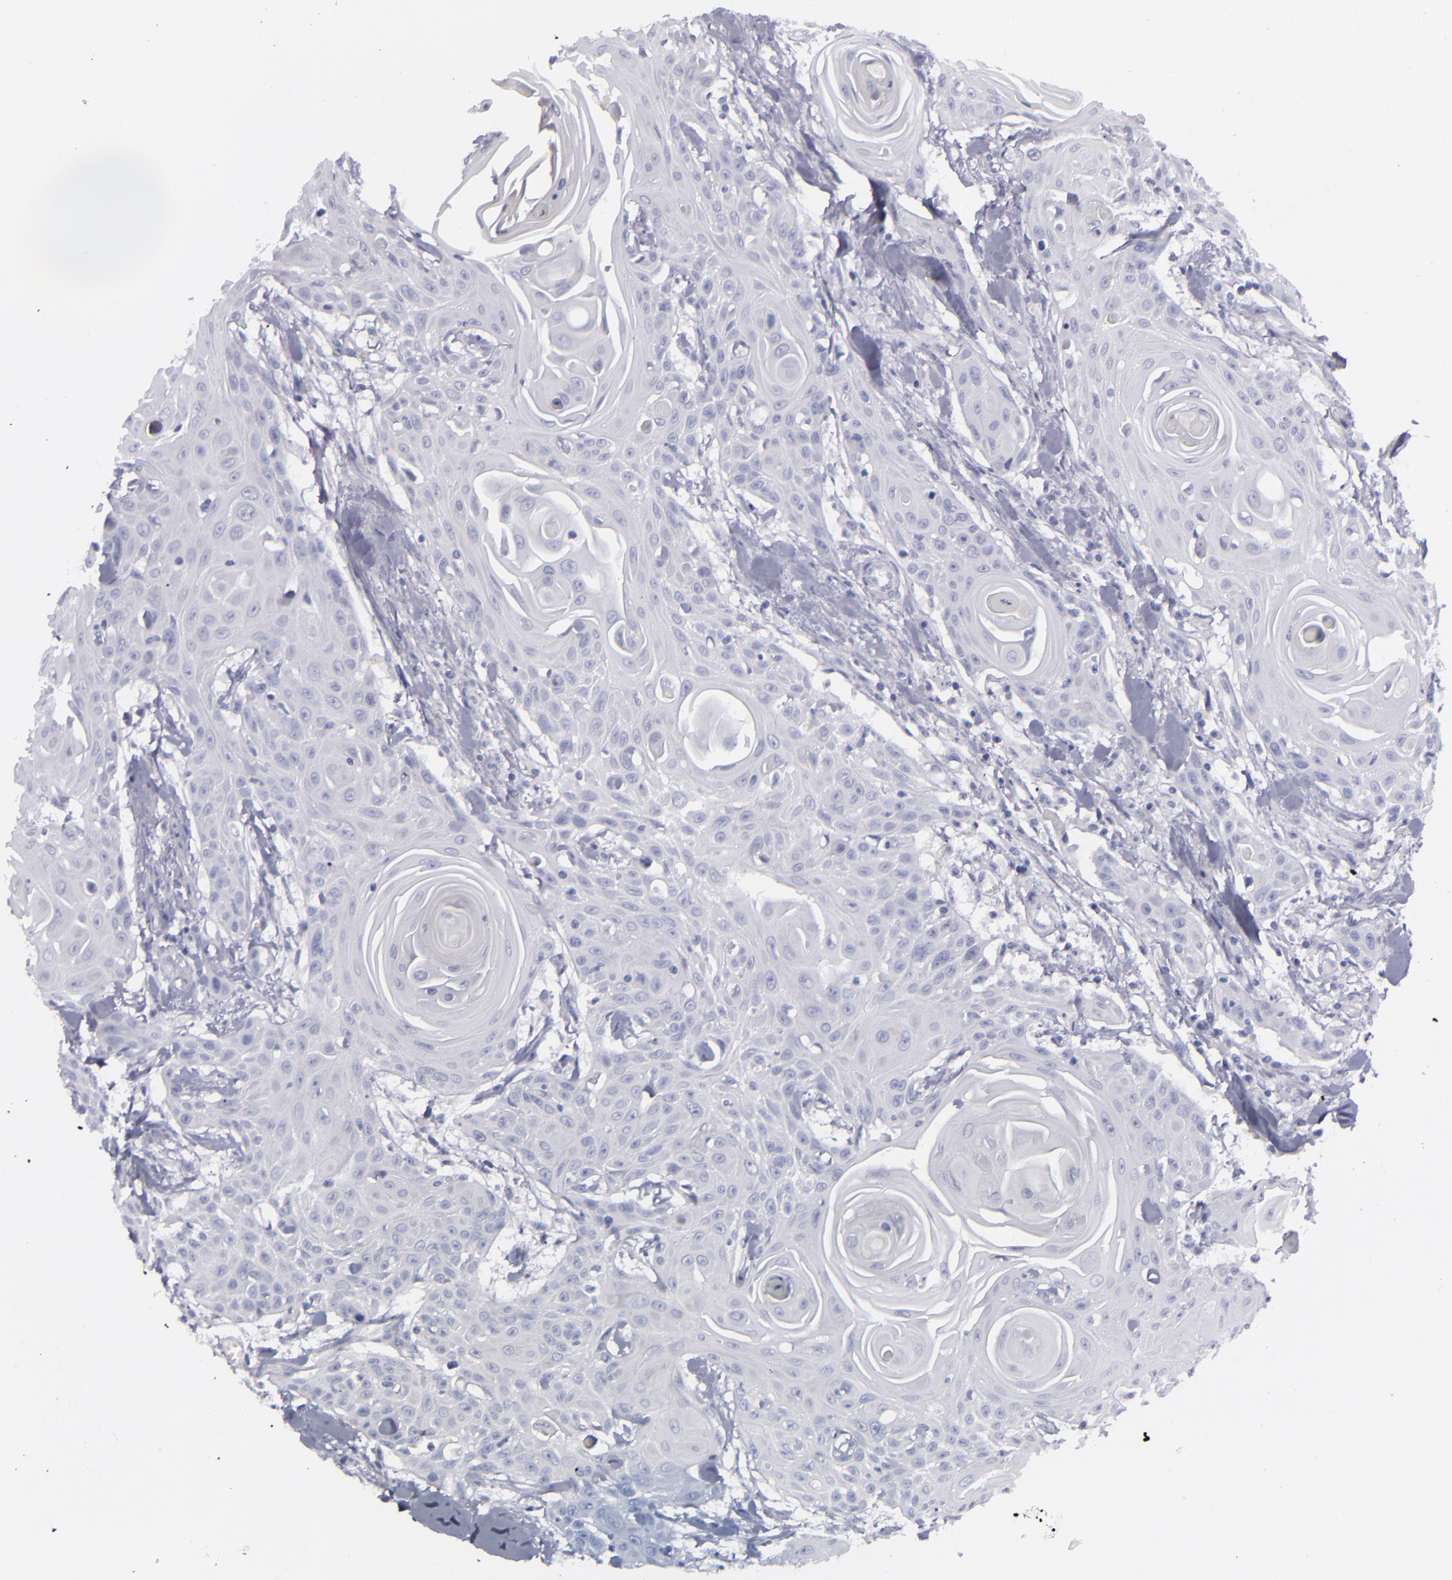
{"staining": {"intensity": "negative", "quantity": "none", "location": "none"}, "tissue": "head and neck cancer", "cell_type": "Tumor cells", "image_type": "cancer", "snomed": [{"axis": "morphology", "description": "Squamous cell carcinoma, NOS"}, {"axis": "morphology", "description": "Squamous cell carcinoma, metastatic, NOS"}, {"axis": "topography", "description": "Lymph node"}, {"axis": "topography", "description": "Salivary gland"}, {"axis": "topography", "description": "Head-Neck"}], "caption": "A micrograph of human head and neck cancer is negative for staining in tumor cells.", "gene": "CD22", "patient": {"sex": "female", "age": 74}}